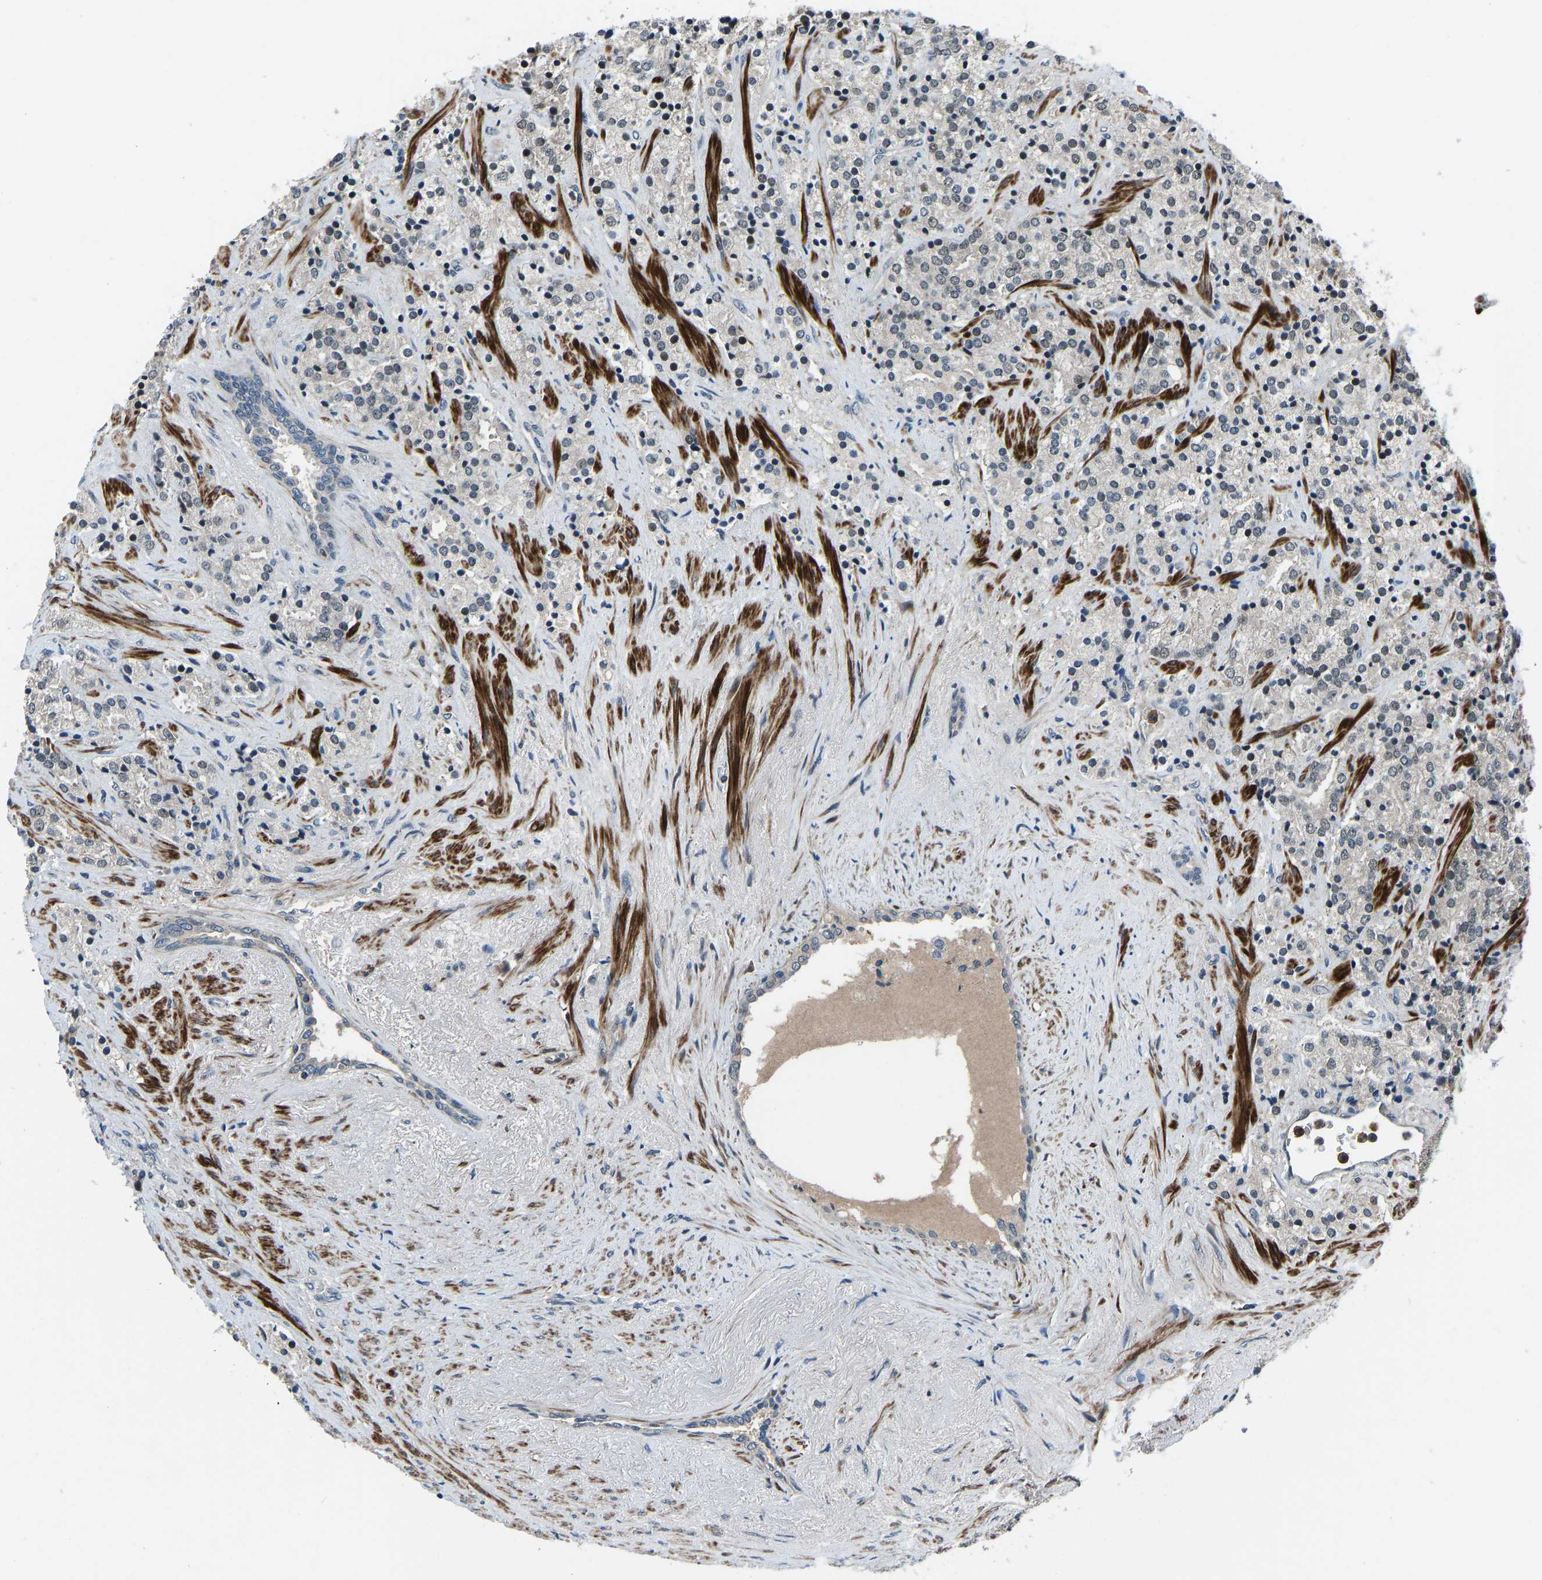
{"staining": {"intensity": "weak", "quantity": "25%-75%", "location": "nuclear"}, "tissue": "prostate cancer", "cell_type": "Tumor cells", "image_type": "cancer", "snomed": [{"axis": "morphology", "description": "Adenocarcinoma, High grade"}, {"axis": "topography", "description": "Prostate"}], "caption": "Prostate adenocarcinoma (high-grade) tissue displays weak nuclear staining in approximately 25%-75% of tumor cells, visualized by immunohistochemistry.", "gene": "RLIM", "patient": {"sex": "male", "age": 71}}